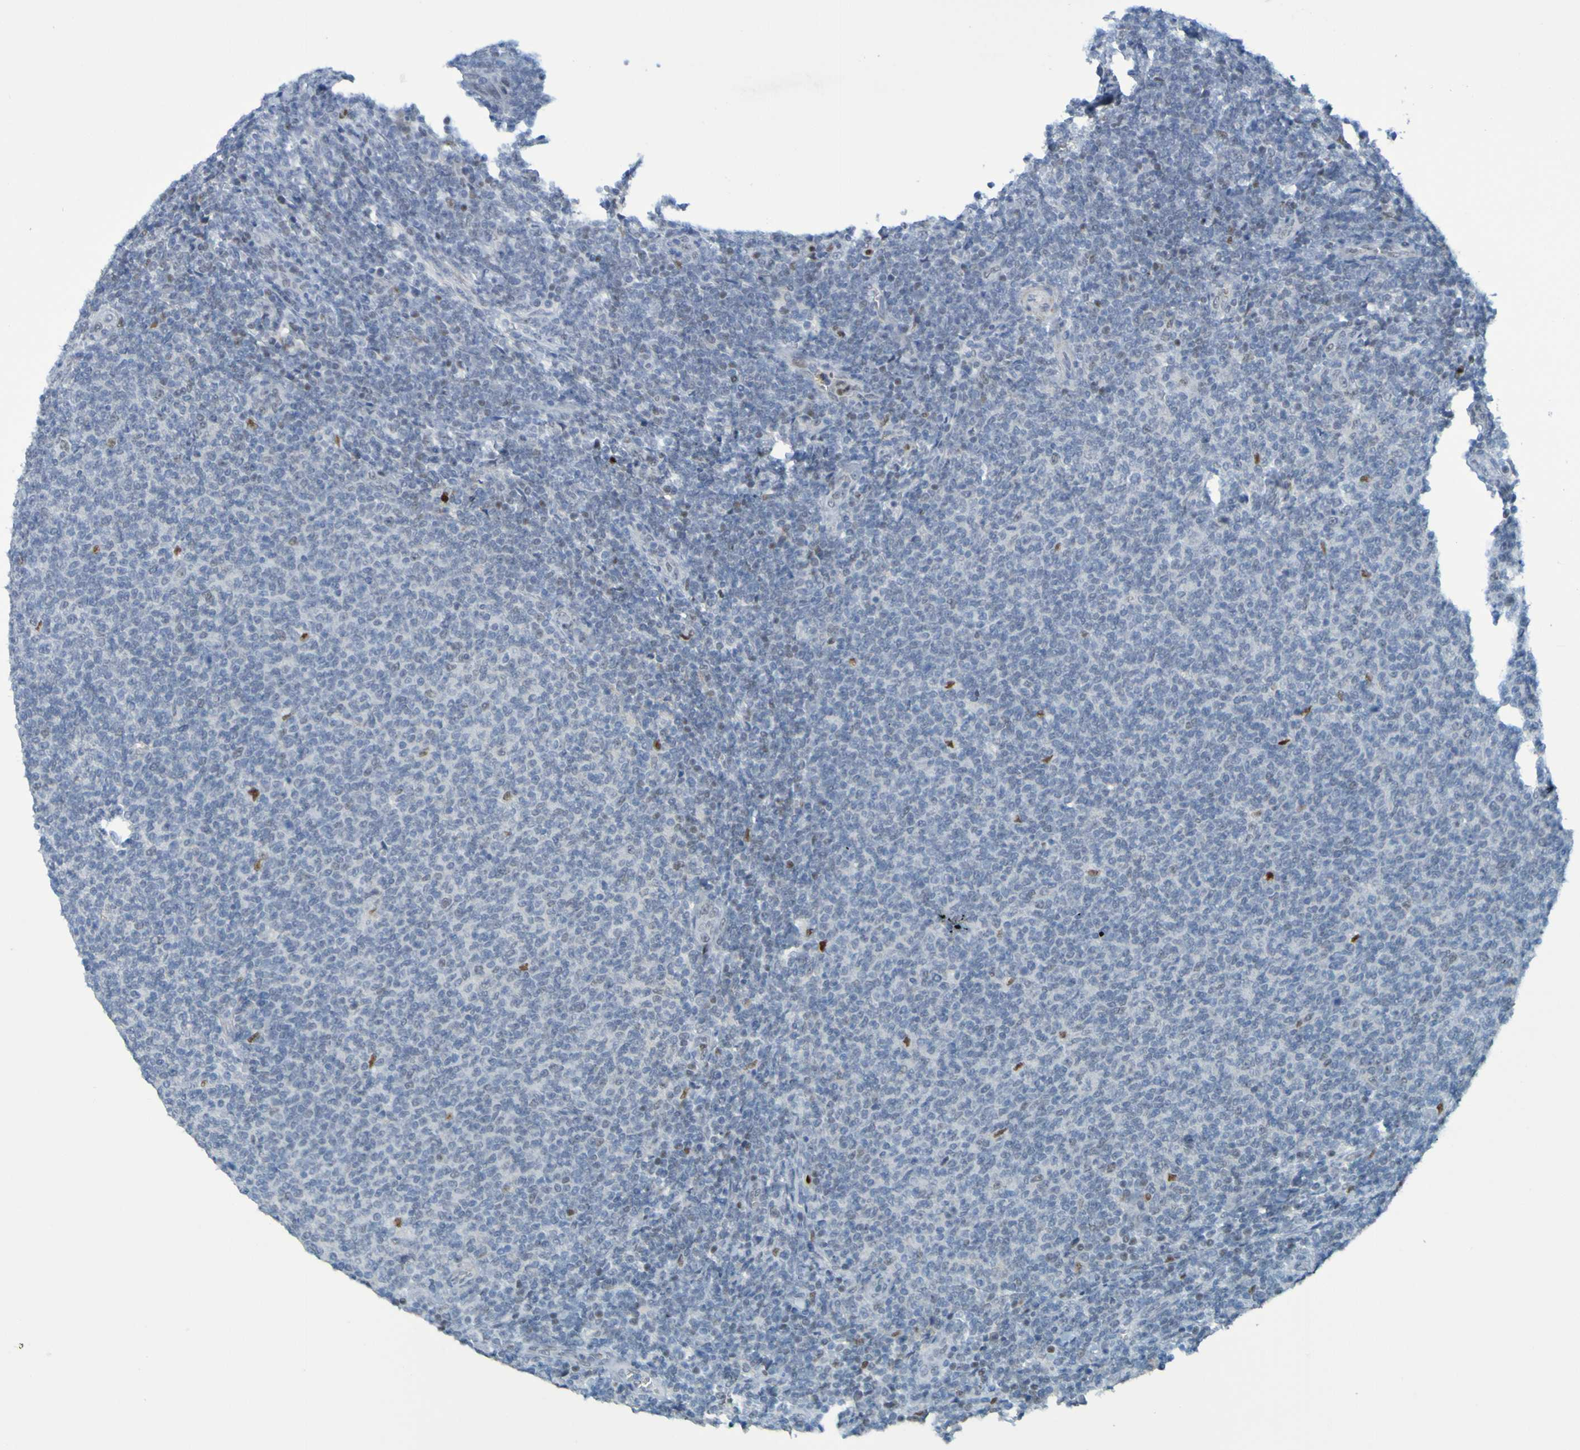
{"staining": {"intensity": "negative", "quantity": "none", "location": "none"}, "tissue": "lymphoma", "cell_type": "Tumor cells", "image_type": "cancer", "snomed": [{"axis": "morphology", "description": "Malignant lymphoma, non-Hodgkin's type, Low grade"}, {"axis": "topography", "description": "Lymph node"}], "caption": "IHC of human lymphoma shows no staining in tumor cells.", "gene": "USP36", "patient": {"sex": "male", "age": 66}}